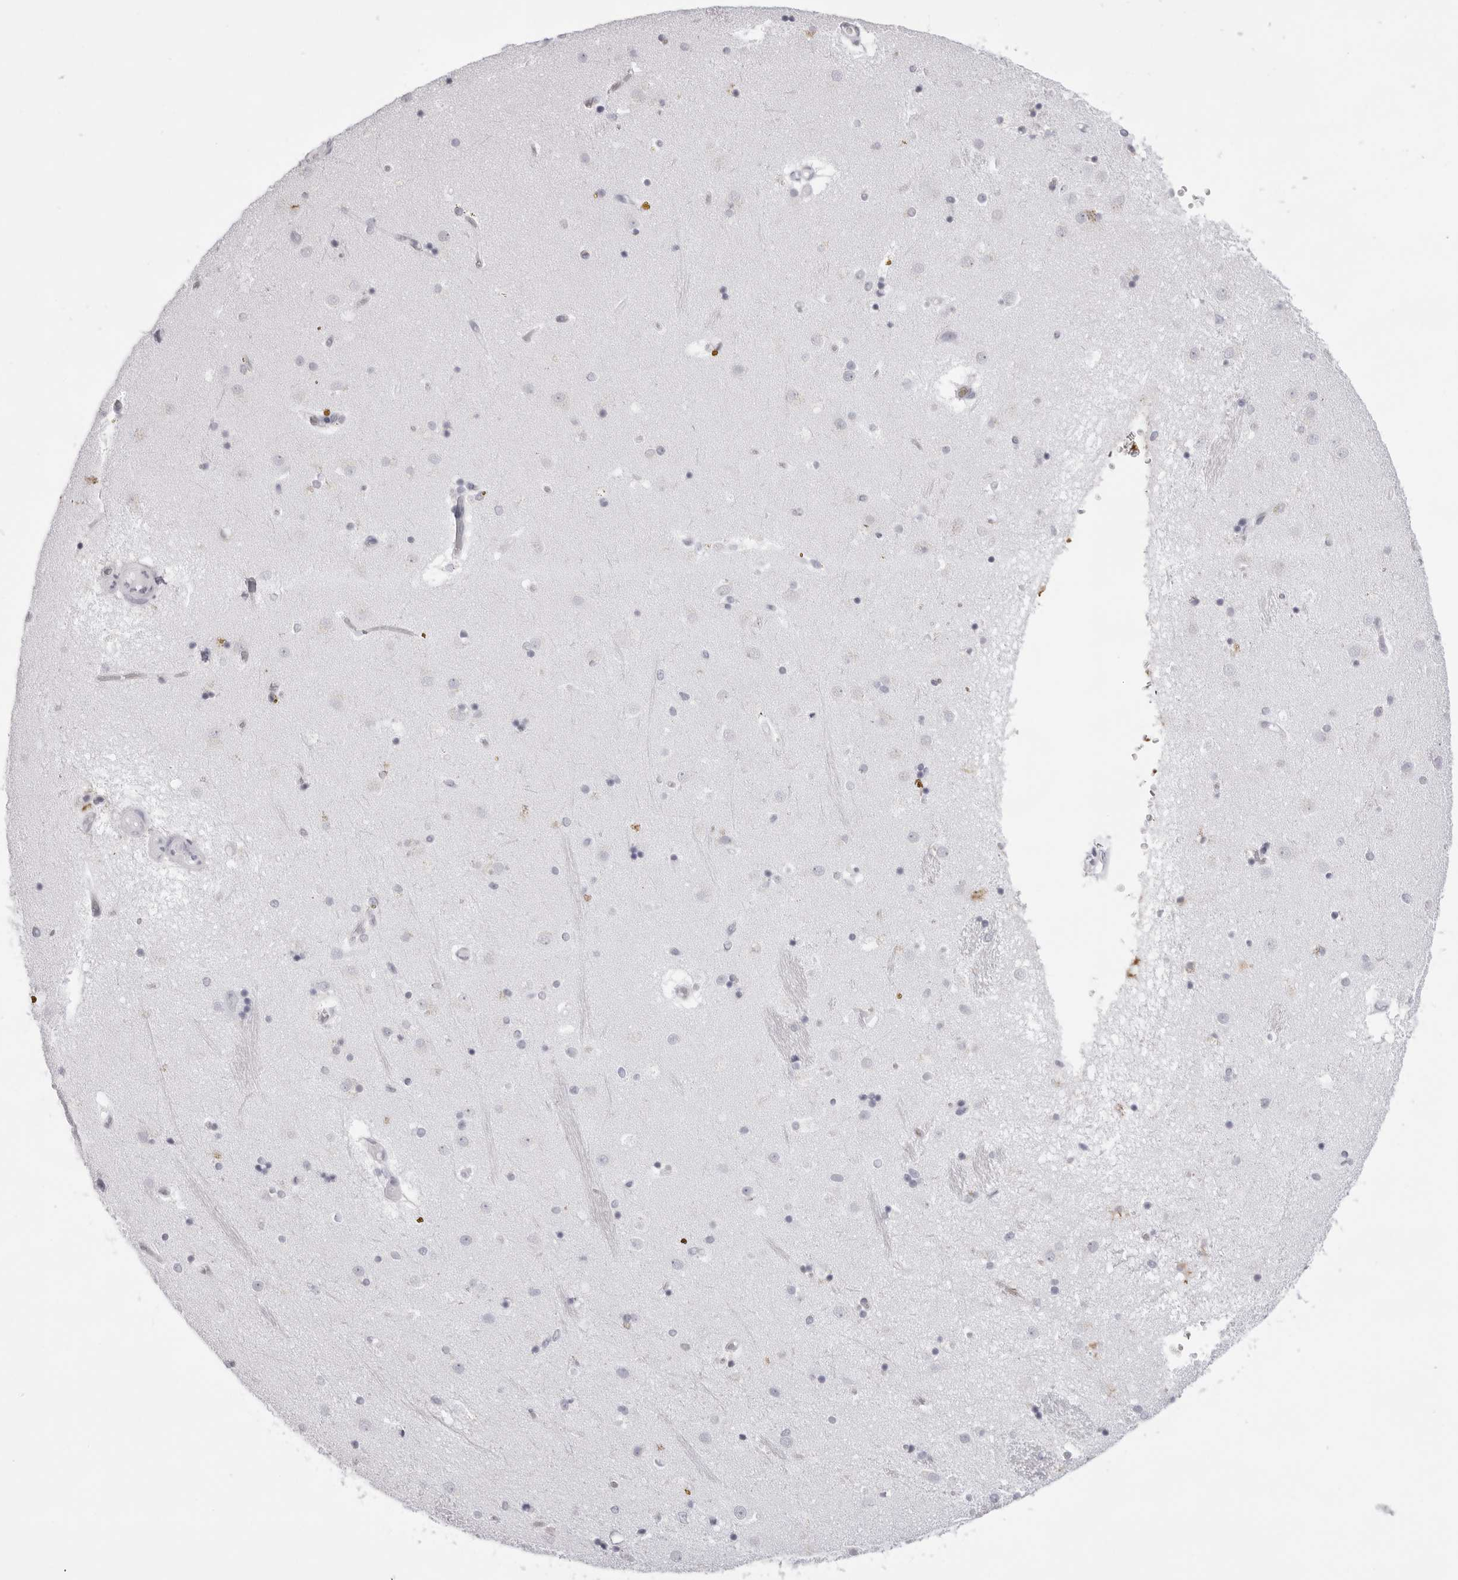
{"staining": {"intensity": "moderate", "quantity": "<25%", "location": "cytoplasmic/membranous"}, "tissue": "caudate", "cell_type": "Glial cells", "image_type": "normal", "snomed": [{"axis": "morphology", "description": "Normal tissue, NOS"}, {"axis": "topography", "description": "Lateral ventricle wall"}], "caption": "A low amount of moderate cytoplasmic/membranous expression is seen in about <25% of glial cells in benign caudate. (DAB (3,3'-diaminobenzidine) = brown stain, brightfield microscopy at high magnification).", "gene": "SPTA1", "patient": {"sex": "male", "age": 70}}